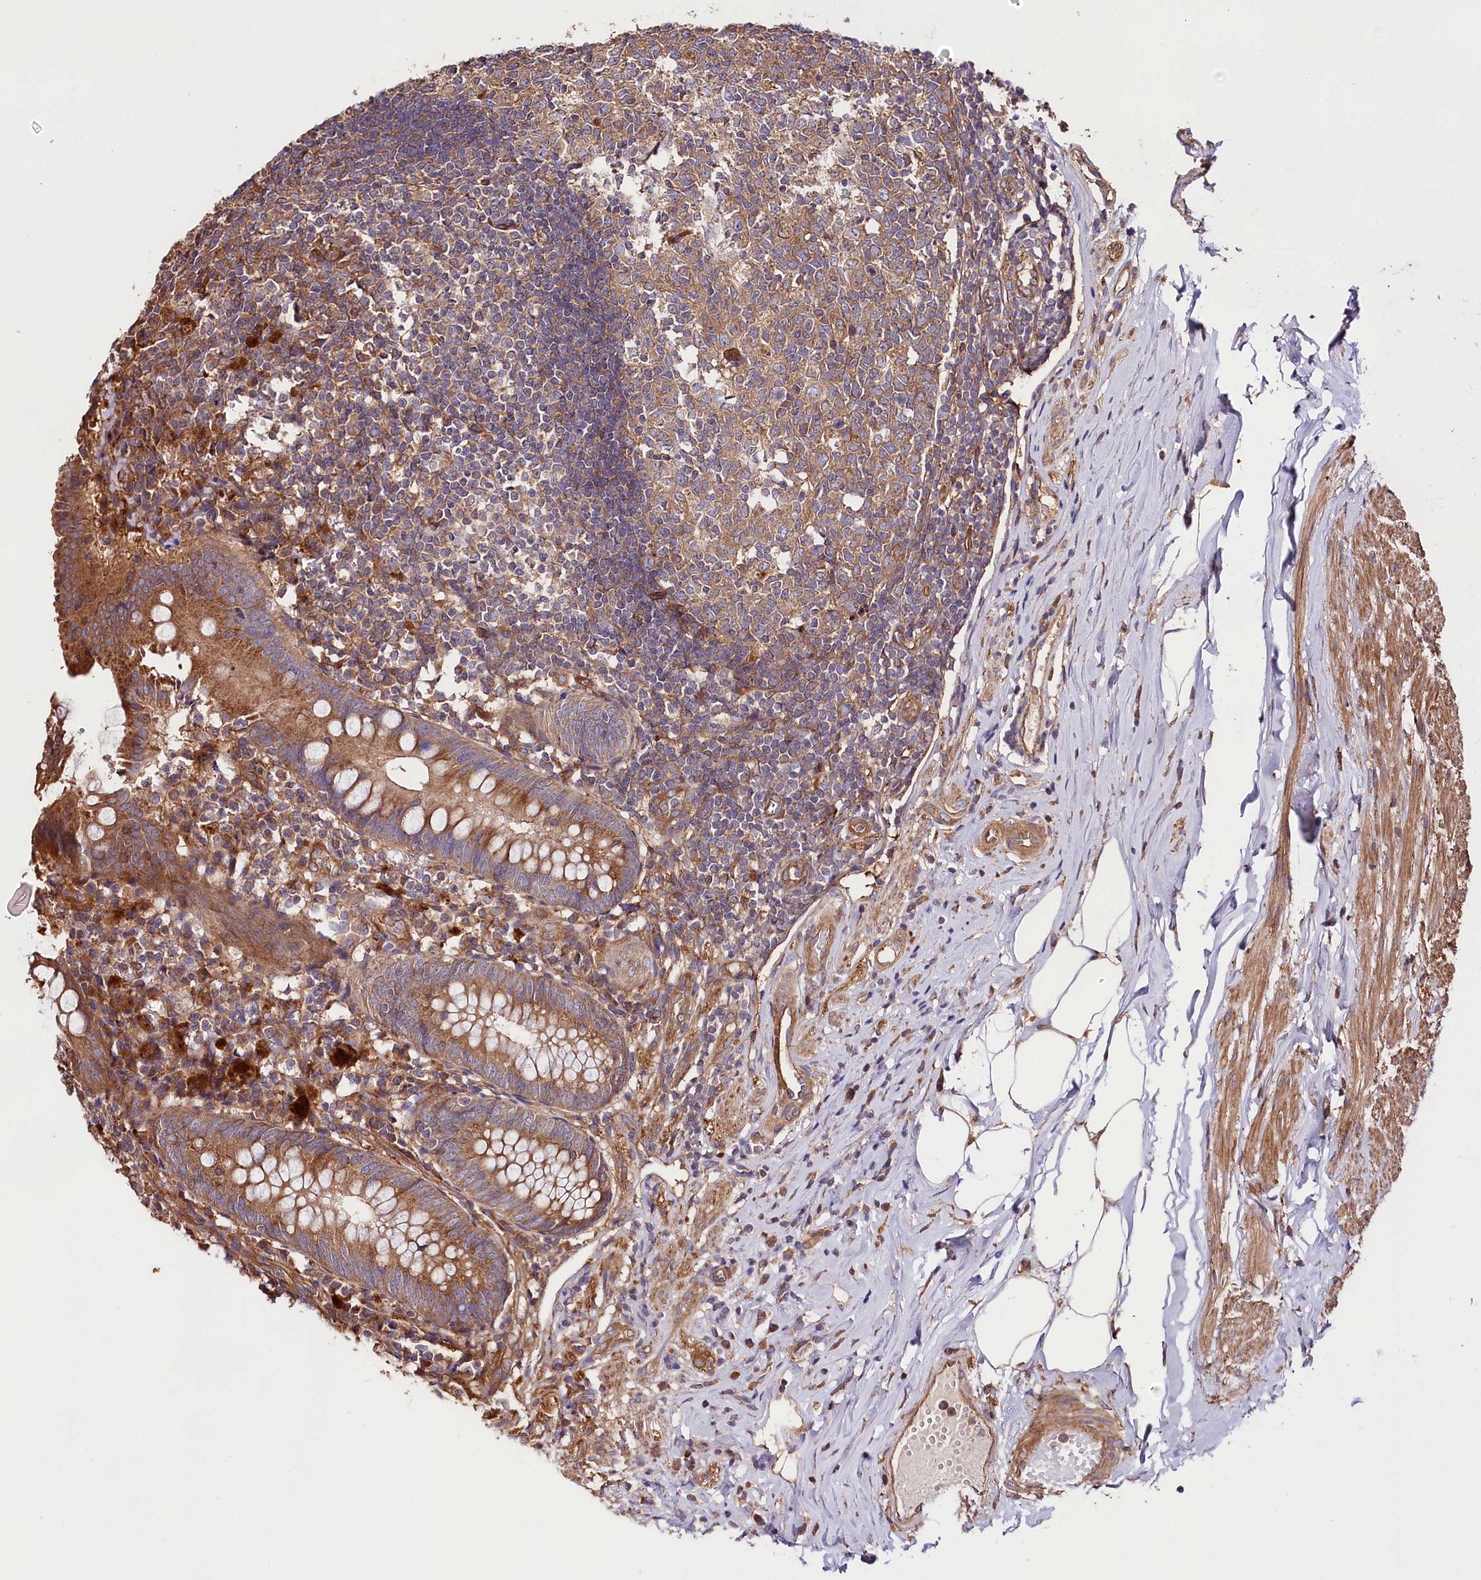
{"staining": {"intensity": "moderate", "quantity": ">75%", "location": "cytoplasmic/membranous"}, "tissue": "appendix", "cell_type": "Glandular cells", "image_type": "normal", "snomed": [{"axis": "morphology", "description": "Normal tissue, NOS"}, {"axis": "topography", "description": "Appendix"}], "caption": "A micrograph showing moderate cytoplasmic/membranous expression in about >75% of glandular cells in normal appendix, as visualized by brown immunohistochemical staining.", "gene": "CEP295", "patient": {"sex": "female", "age": 54}}